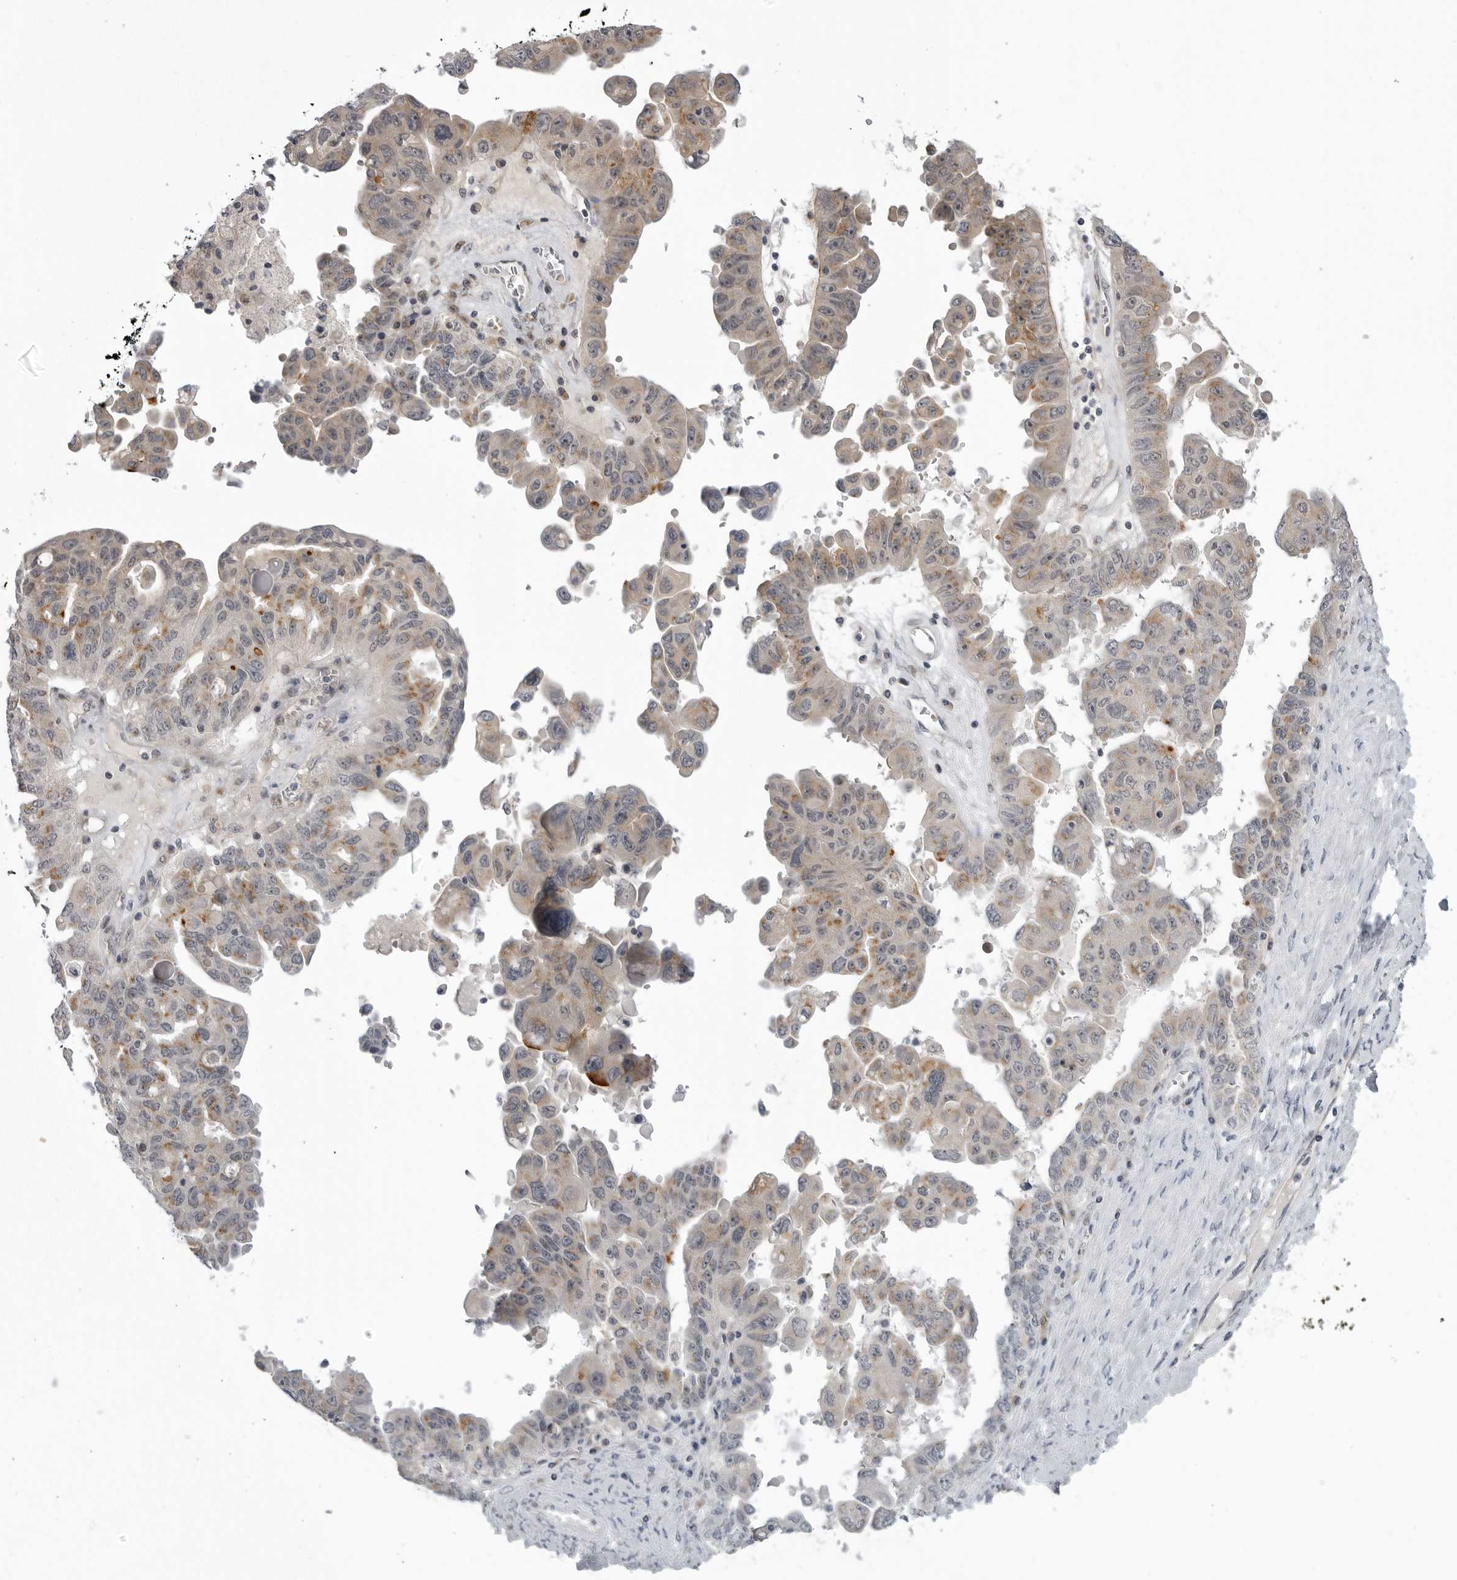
{"staining": {"intensity": "moderate", "quantity": "<25%", "location": "cytoplasmic/membranous"}, "tissue": "ovarian cancer", "cell_type": "Tumor cells", "image_type": "cancer", "snomed": [{"axis": "morphology", "description": "Carcinoma, endometroid"}, {"axis": "topography", "description": "Ovary"}], "caption": "A low amount of moderate cytoplasmic/membranous expression is seen in about <25% of tumor cells in ovarian endometroid carcinoma tissue.", "gene": "LRRC45", "patient": {"sex": "female", "age": 62}}